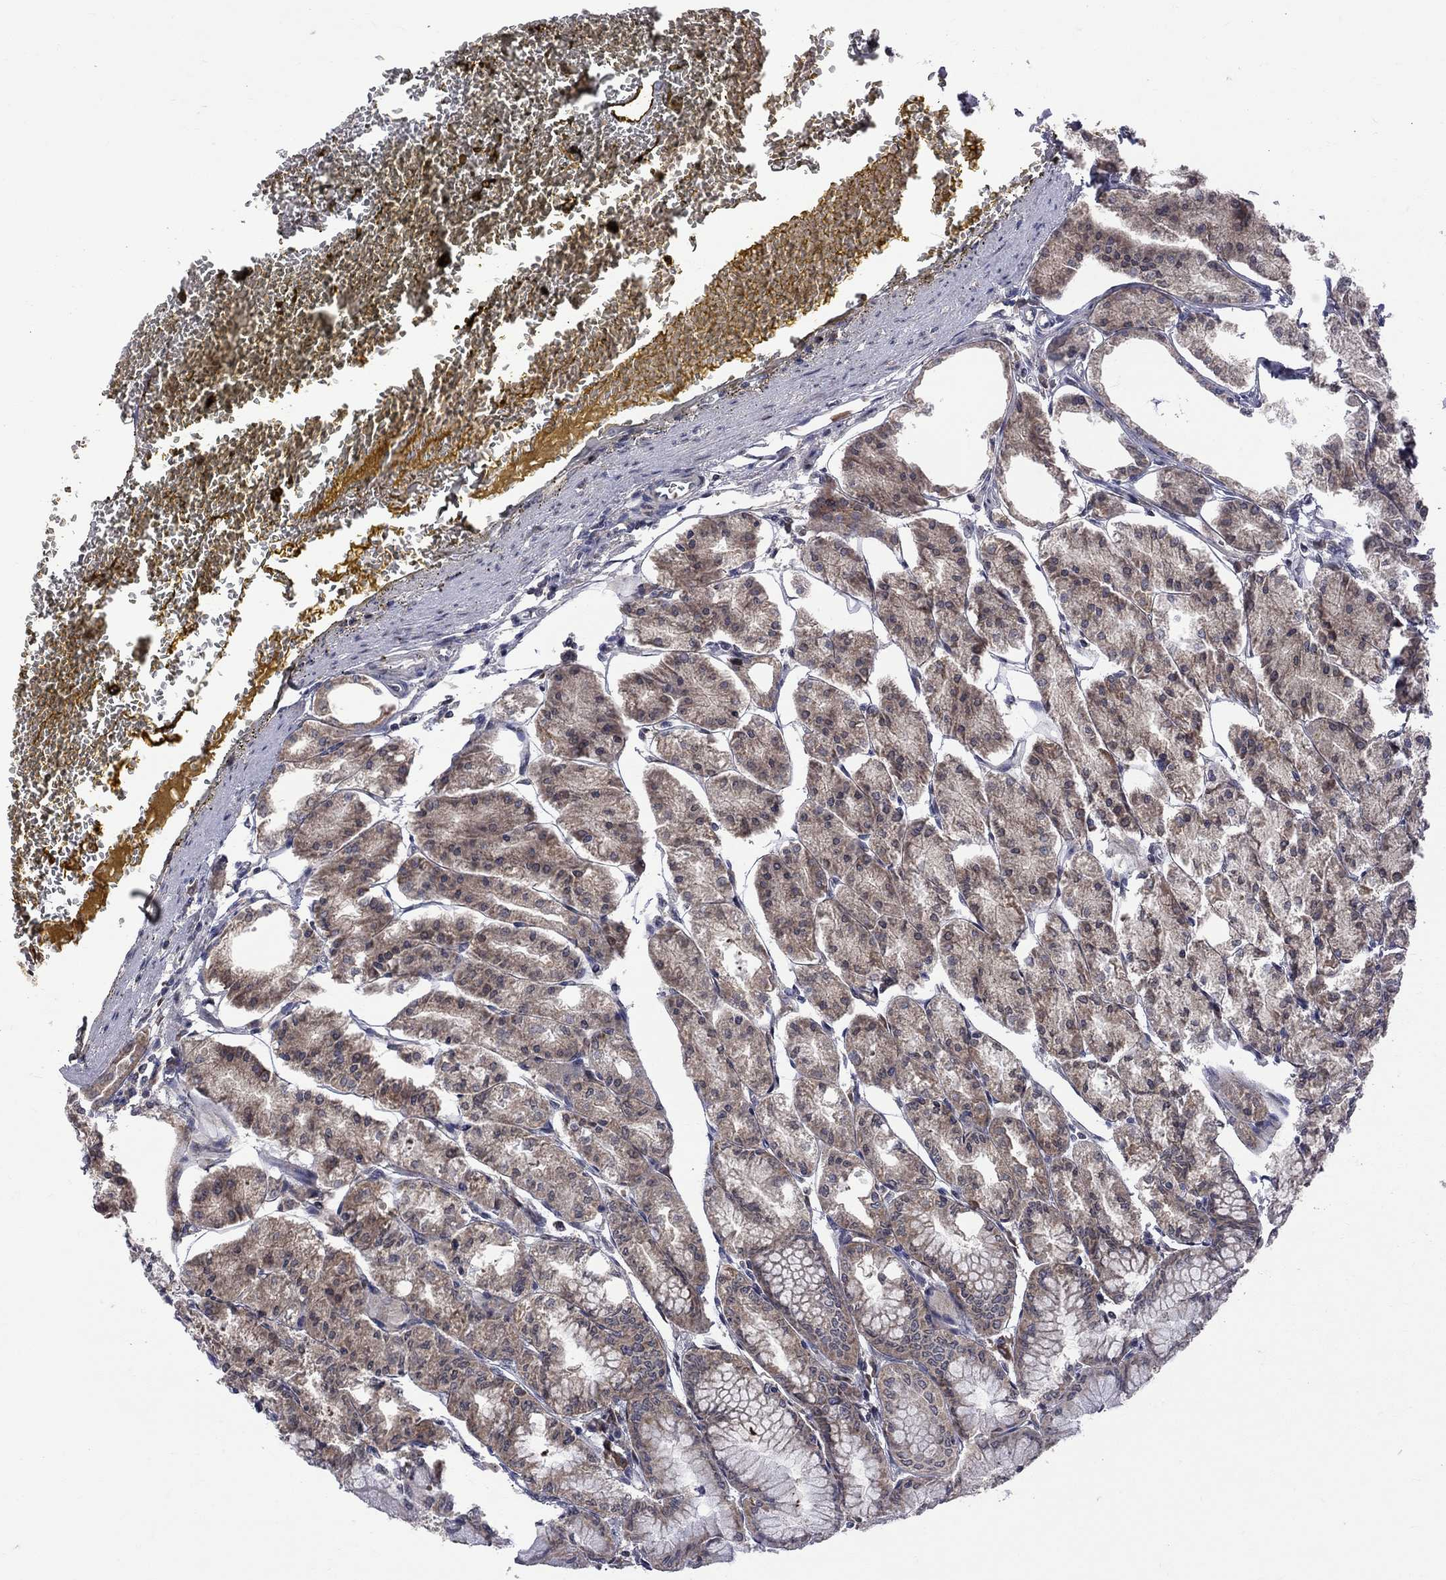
{"staining": {"intensity": "moderate", "quantity": ">75%", "location": "cytoplasmic/membranous"}, "tissue": "stomach", "cell_type": "Glandular cells", "image_type": "normal", "snomed": [{"axis": "morphology", "description": "Normal tissue, NOS"}, {"axis": "topography", "description": "Stomach, lower"}], "caption": "Glandular cells reveal medium levels of moderate cytoplasmic/membranous positivity in about >75% of cells in benign stomach. Nuclei are stained in blue.", "gene": "CNOT11", "patient": {"sex": "male", "age": 71}}